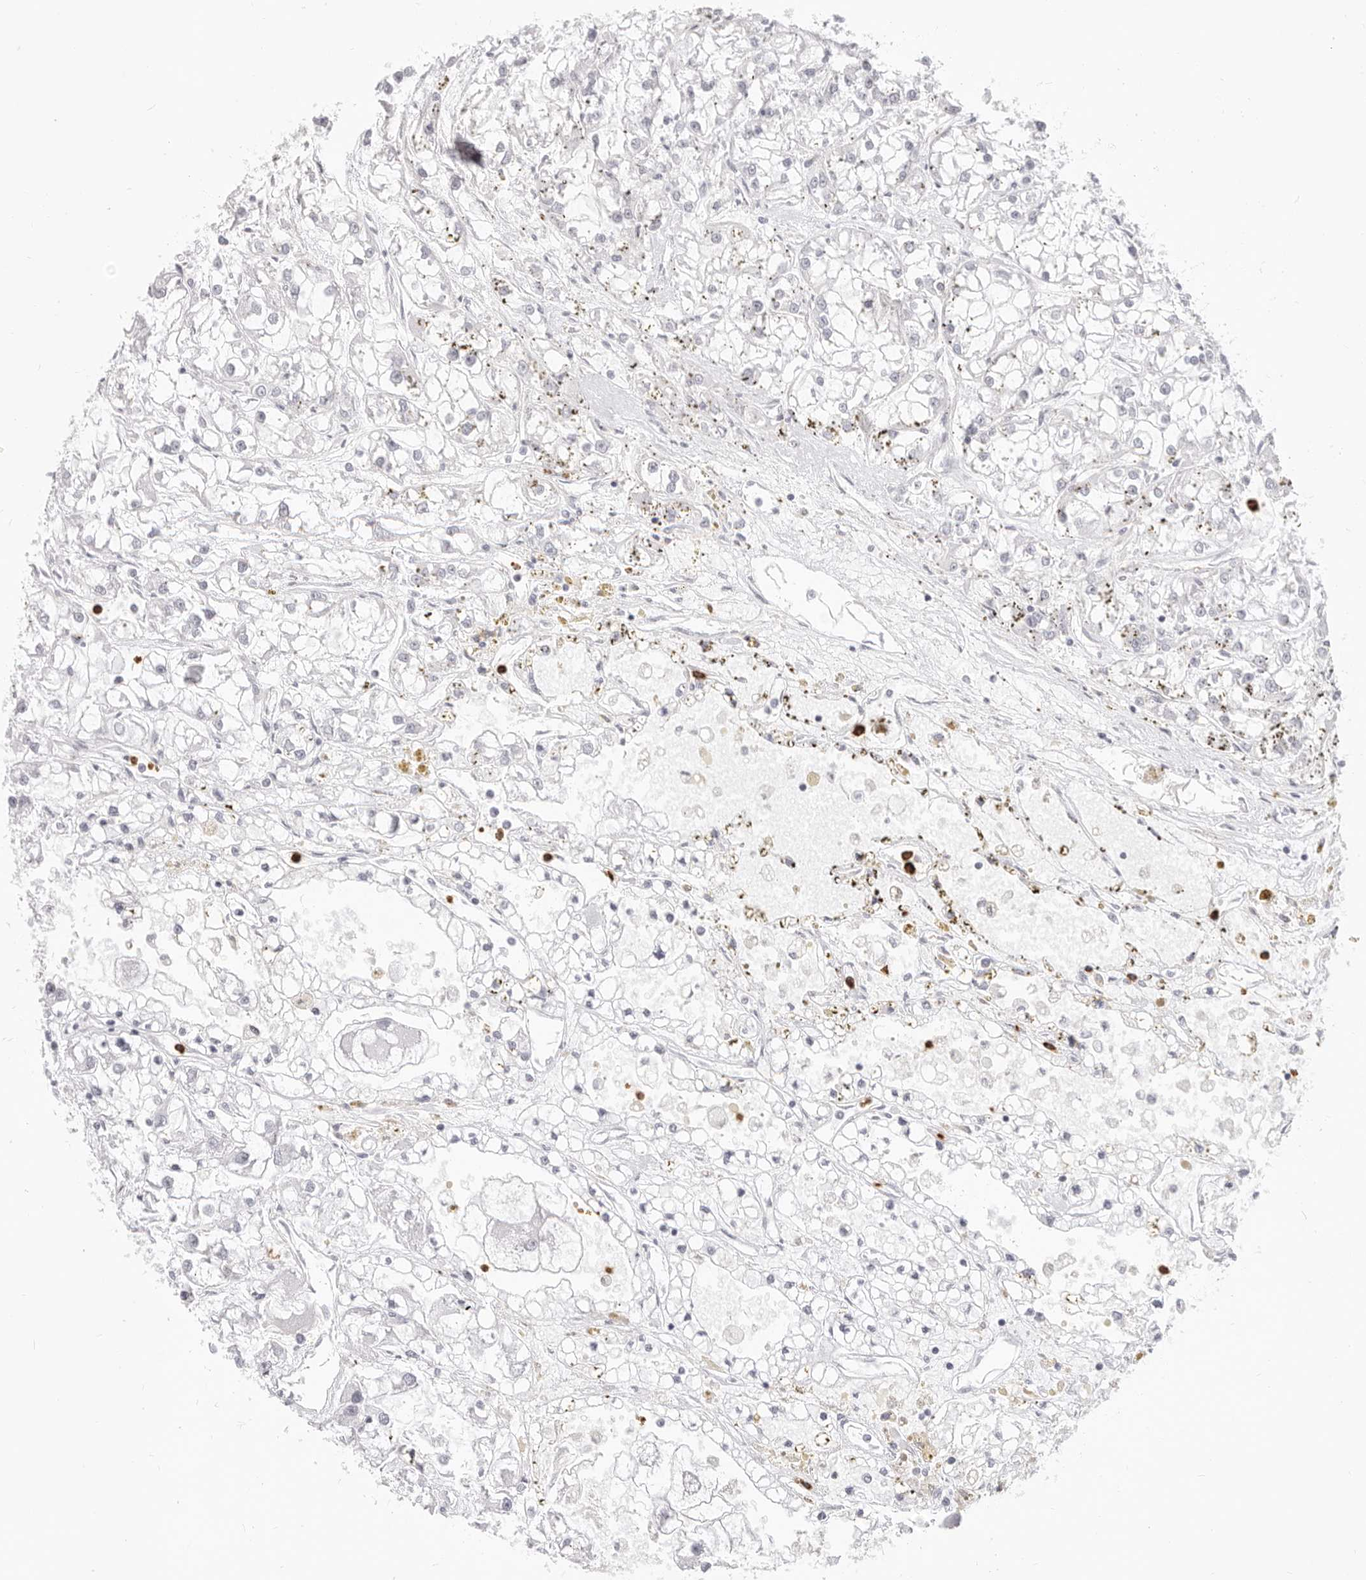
{"staining": {"intensity": "negative", "quantity": "none", "location": "none"}, "tissue": "renal cancer", "cell_type": "Tumor cells", "image_type": "cancer", "snomed": [{"axis": "morphology", "description": "Adenocarcinoma, NOS"}, {"axis": "topography", "description": "Kidney"}], "caption": "The histopathology image reveals no staining of tumor cells in renal cancer (adenocarcinoma).", "gene": "CAMP", "patient": {"sex": "female", "age": 52}}